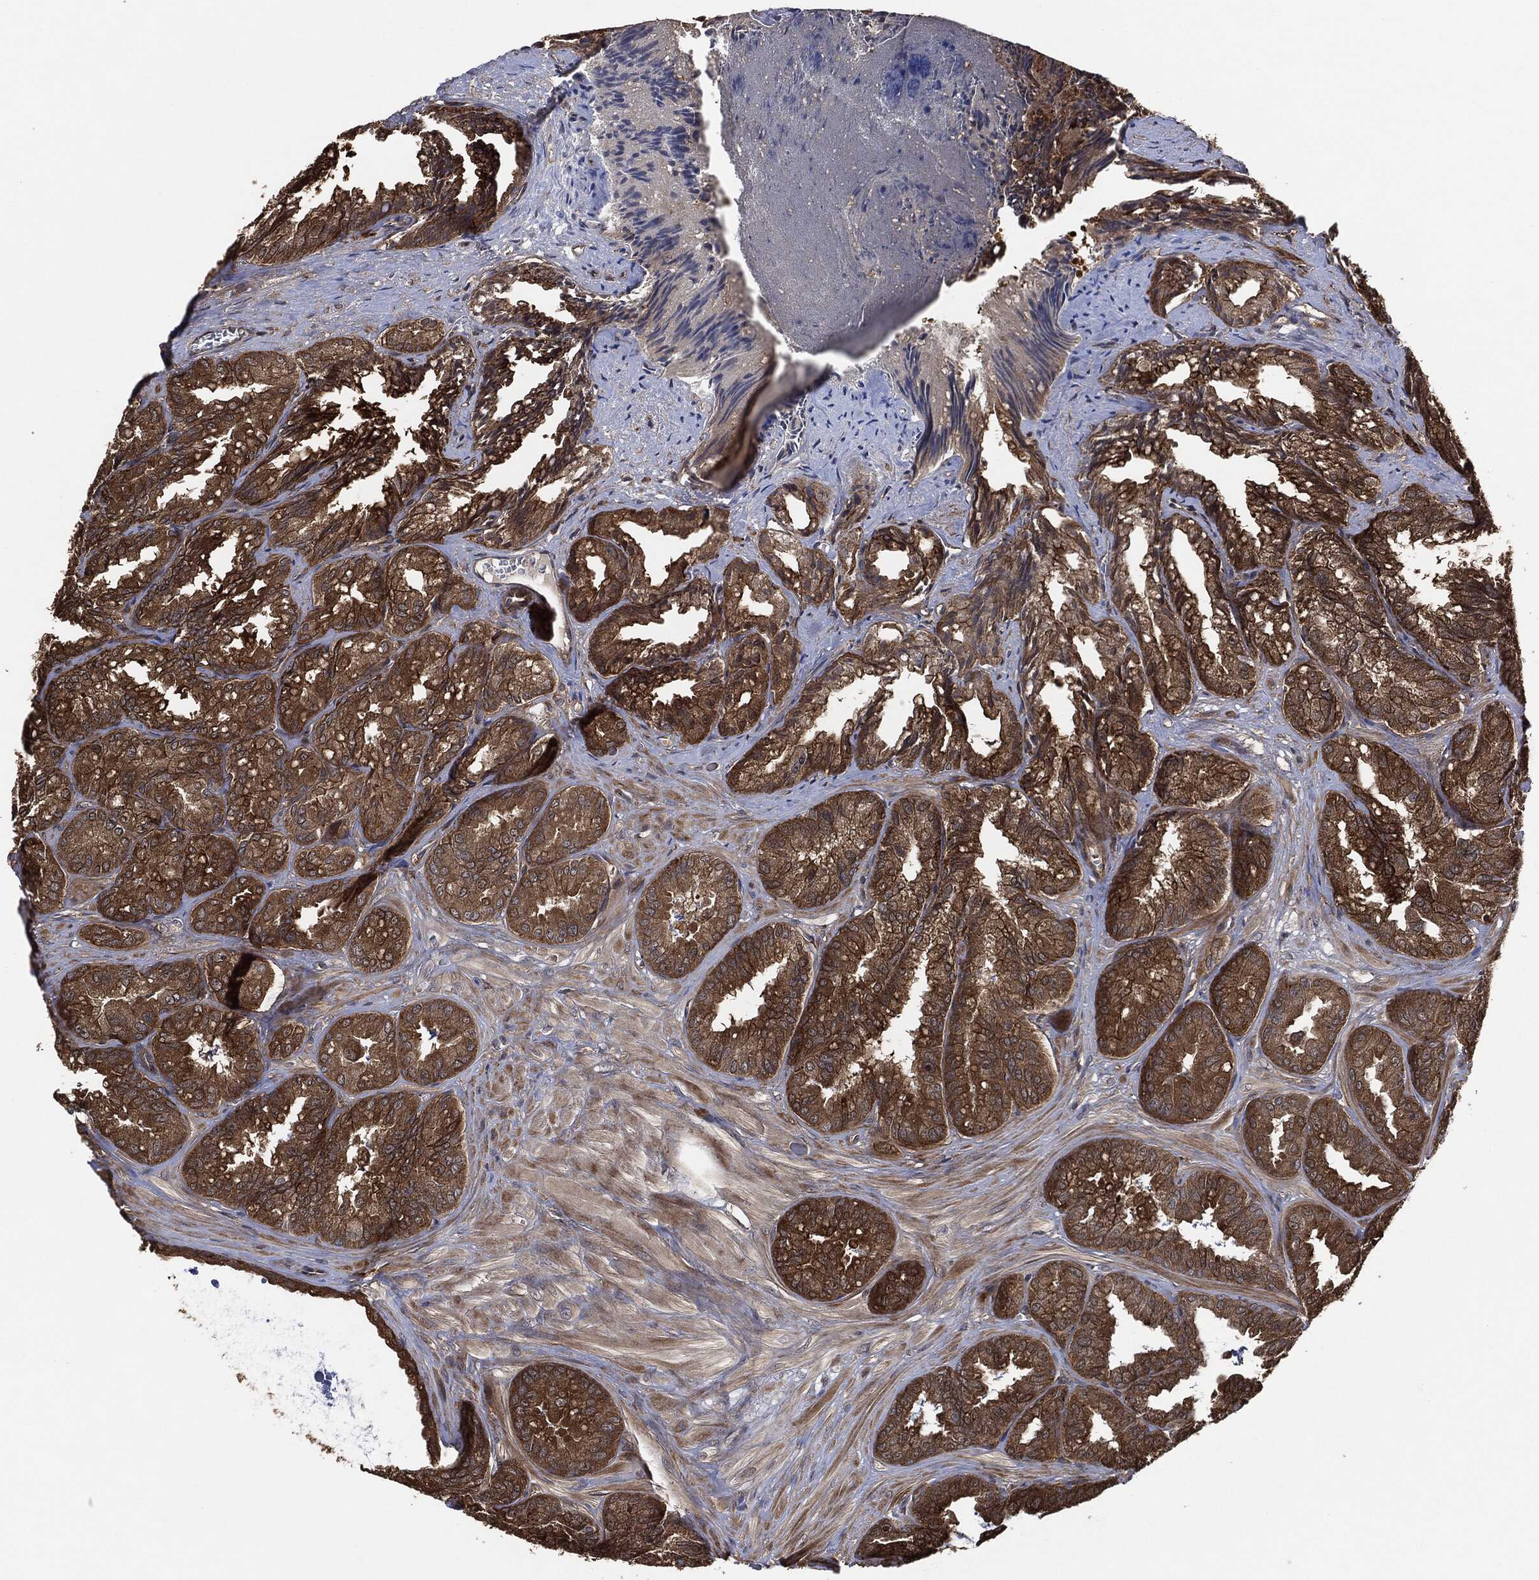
{"staining": {"intensity": "strong", "quantity": "25%-75%", "location": "cytoplasmic/membranous"}, "tissue": "epididymis", "cell_type": "Glandular cells", "image_type": "normal", "snomed": [{"axis": "morphology", "description": "Normal tissue, NOS"}, {"axis": "topography", "description": "Seminal veicle"}, {"axis": "topography", "description": "Epididymis"}], "caption": "A brown stain labels strong cytoplasmic/membranous staining of a protein in glandular cells of unremarkable epididymis.", "gene": "TPT1", "patient": {"sex": "male", "age": 63}}